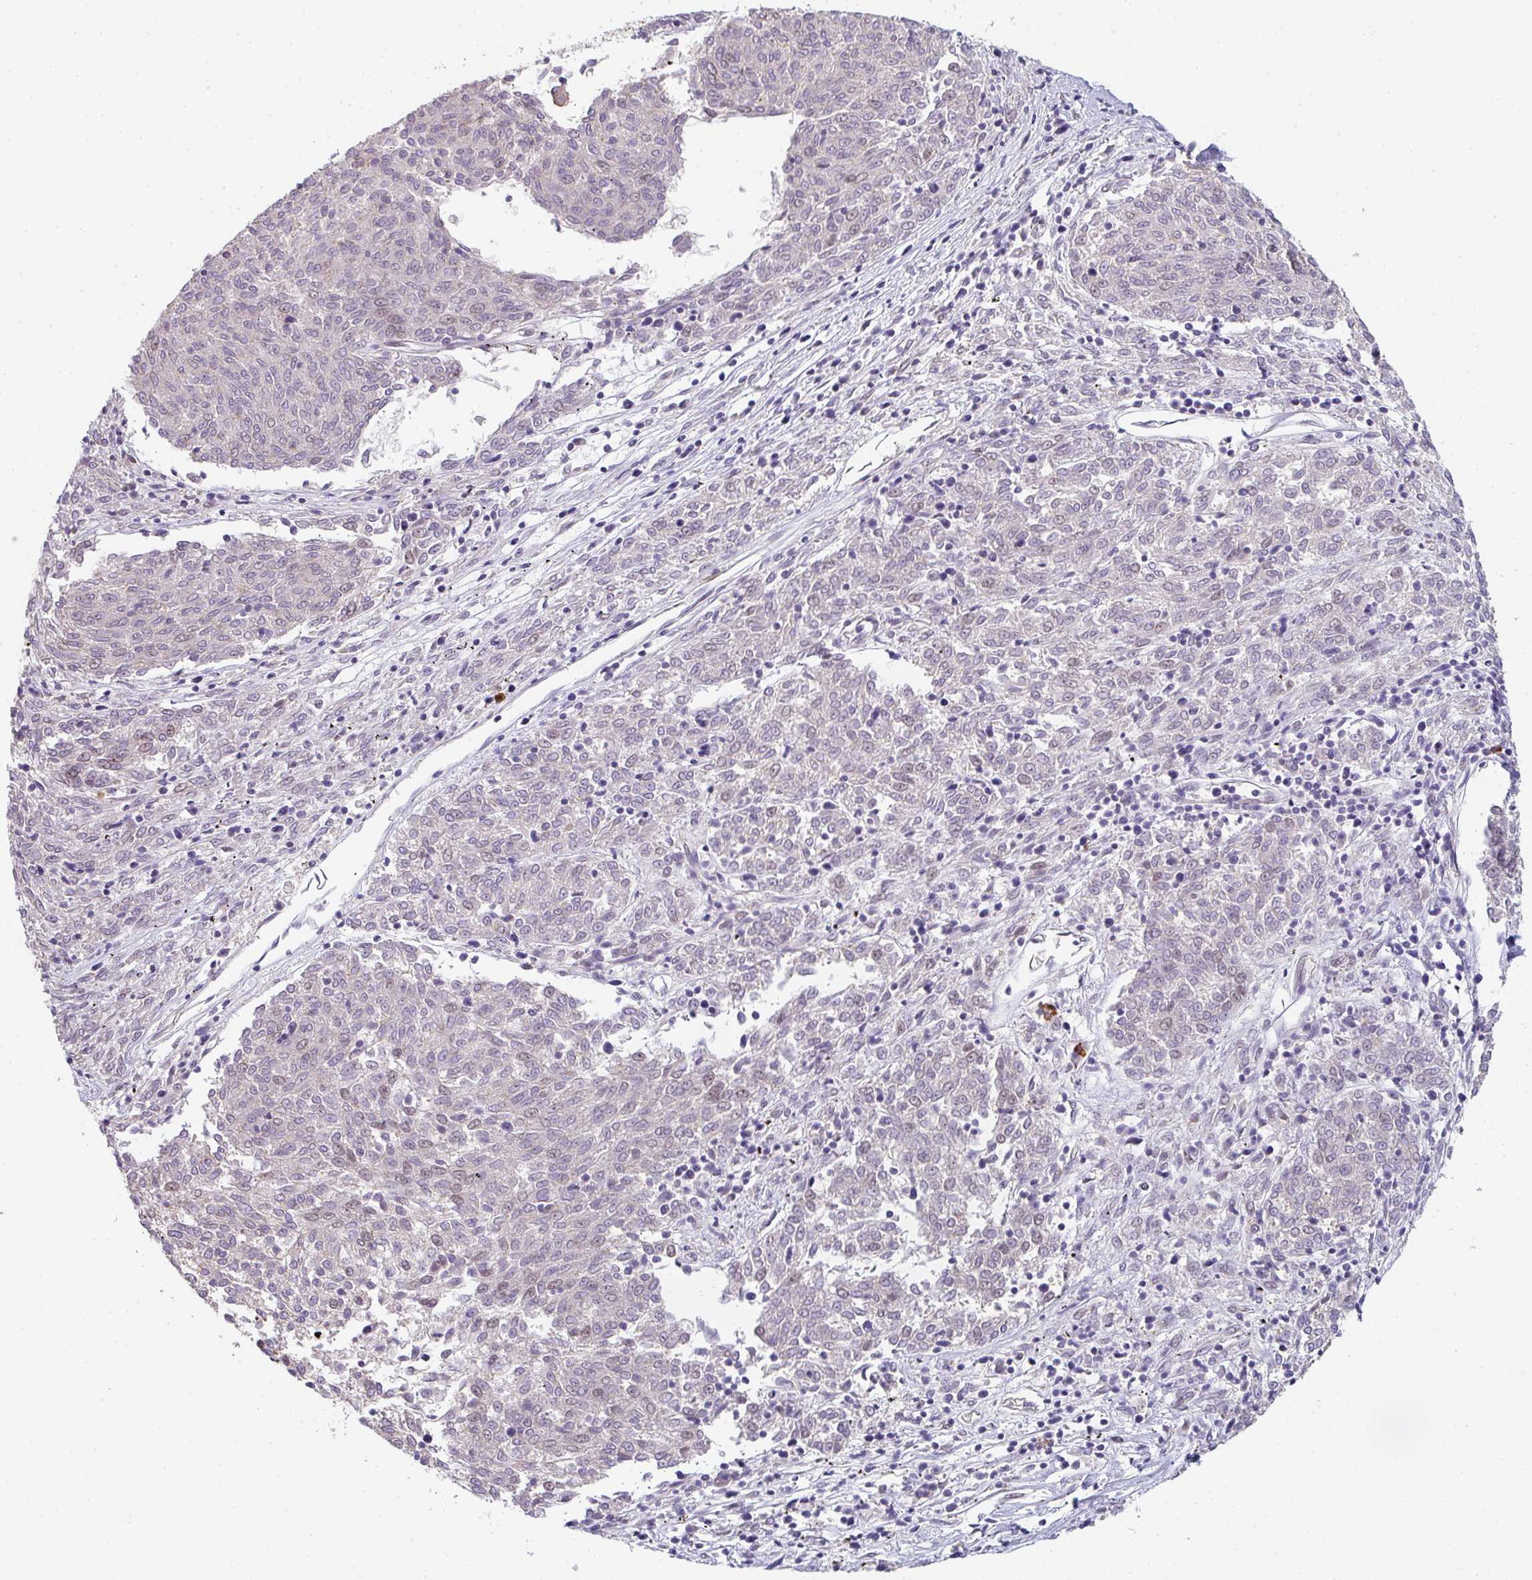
{"staining": {"intensity": "weak", "quantity": "<25%", "location": "nuclear"}, "tissue": "melanoma", "cell_type": "Tumor cells", "image_type": "cancer", "snomed": [{"axis": "morphology", "description": "Malignant melanoma, NOS"}, {"axis": "topography", "description": "Skin"}], "caption": "Malignant melanoma was stained to show a protein in brown. There is no significant staining in tumor cells.", "gene": "TNFRSF10A", "patient": {"sex": "female", "age": 72}}